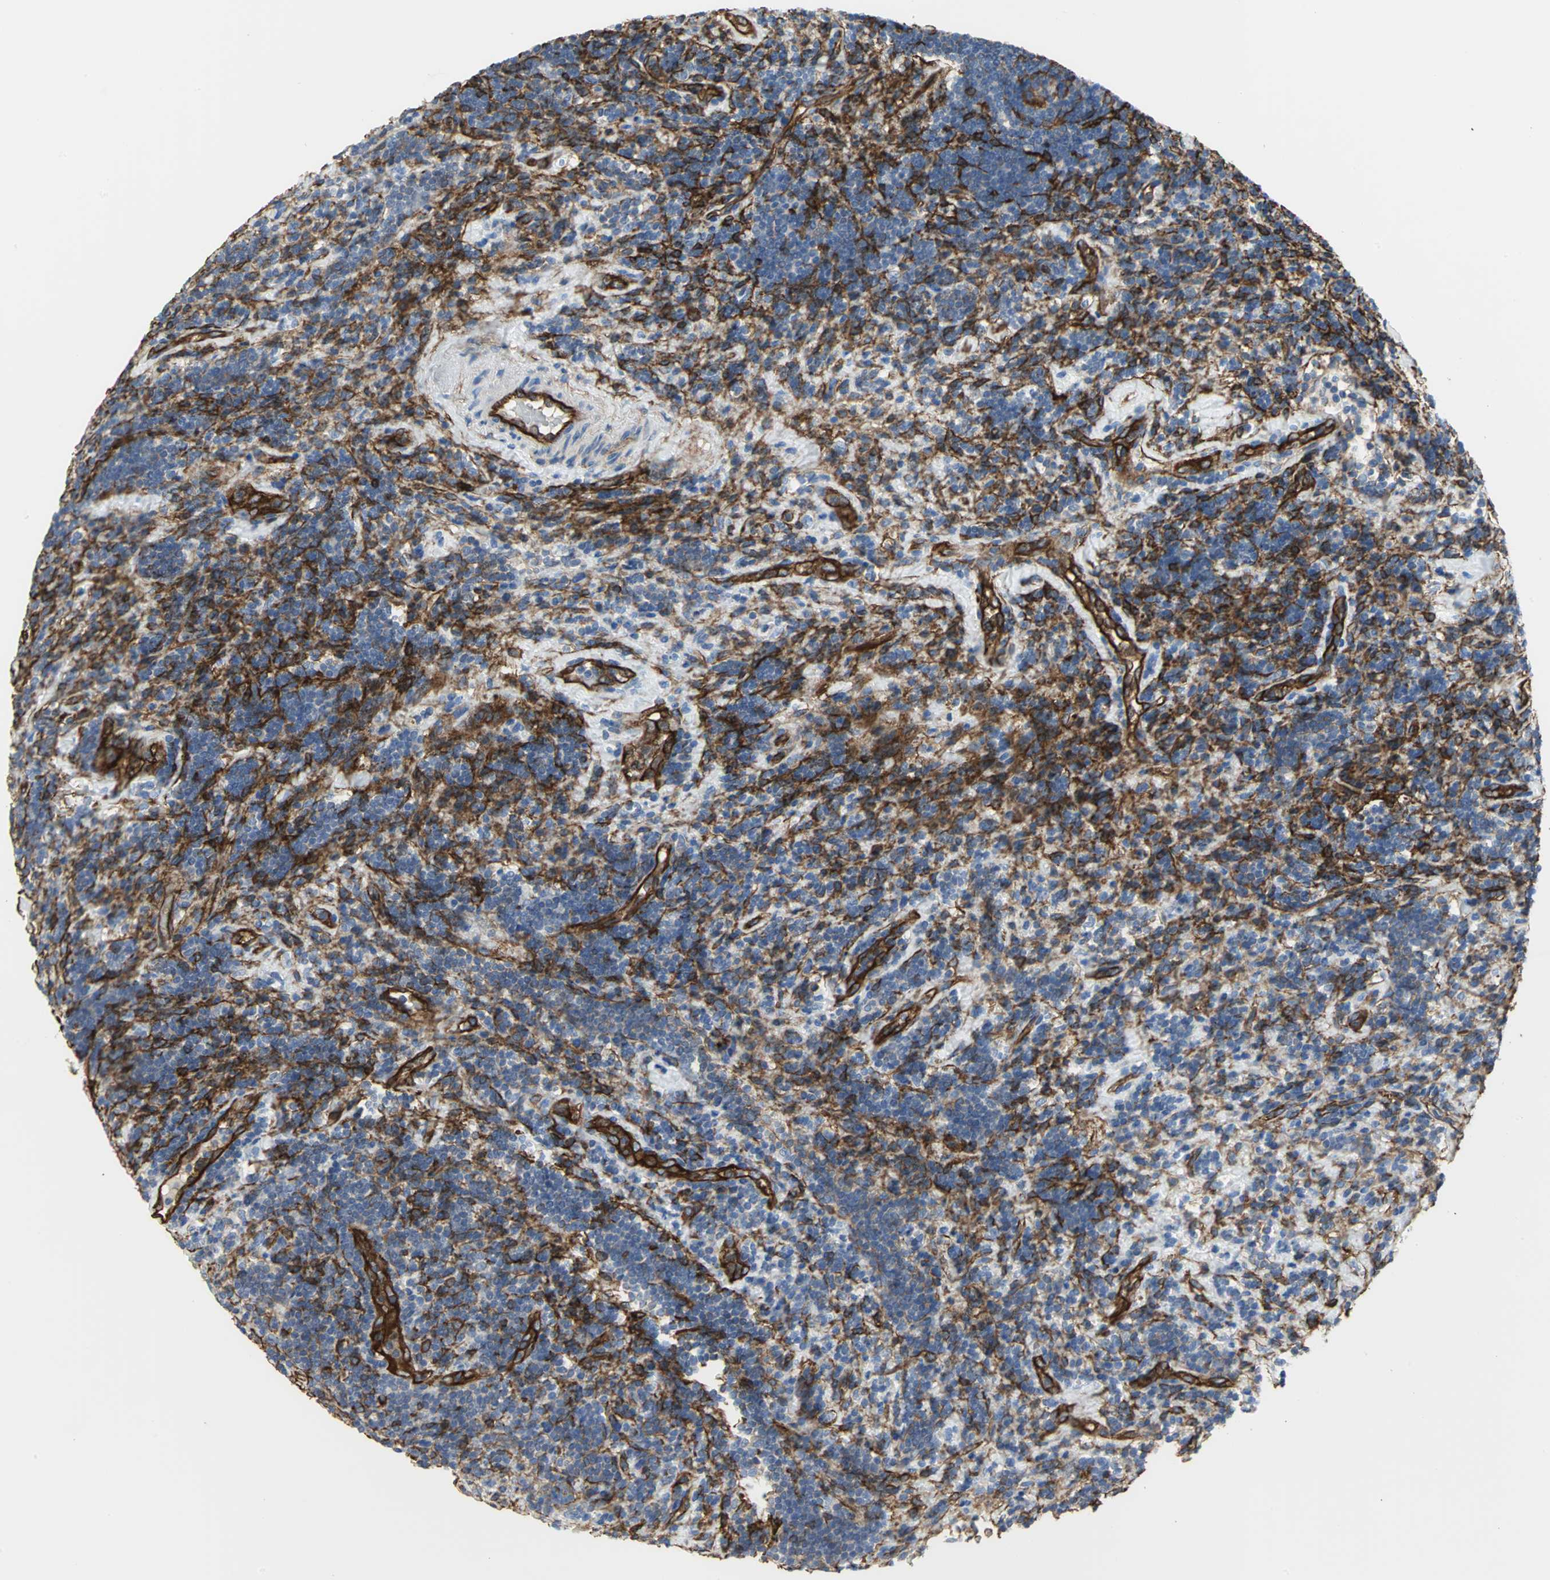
{"staining": {"intensity": "negative", "quantity": "none", "location": "none"}, "tissue": "lymphoma", "cell_type": "Tumor cells", "image_type": "cancer", "snomed": [{"axis": "morphology", "description": "Malignant lymphoma, non-Hodgkin's type, Low grade"}, {"axis": "topography", "description": "Lymph node"}], "caption": "The micrograph exhibits no staining of tumor cells in low-grade malignant lymphoma, non-Hodgkin's type.", "gene": "FLNB", "patient": {"sex": "male", "age": 70}}